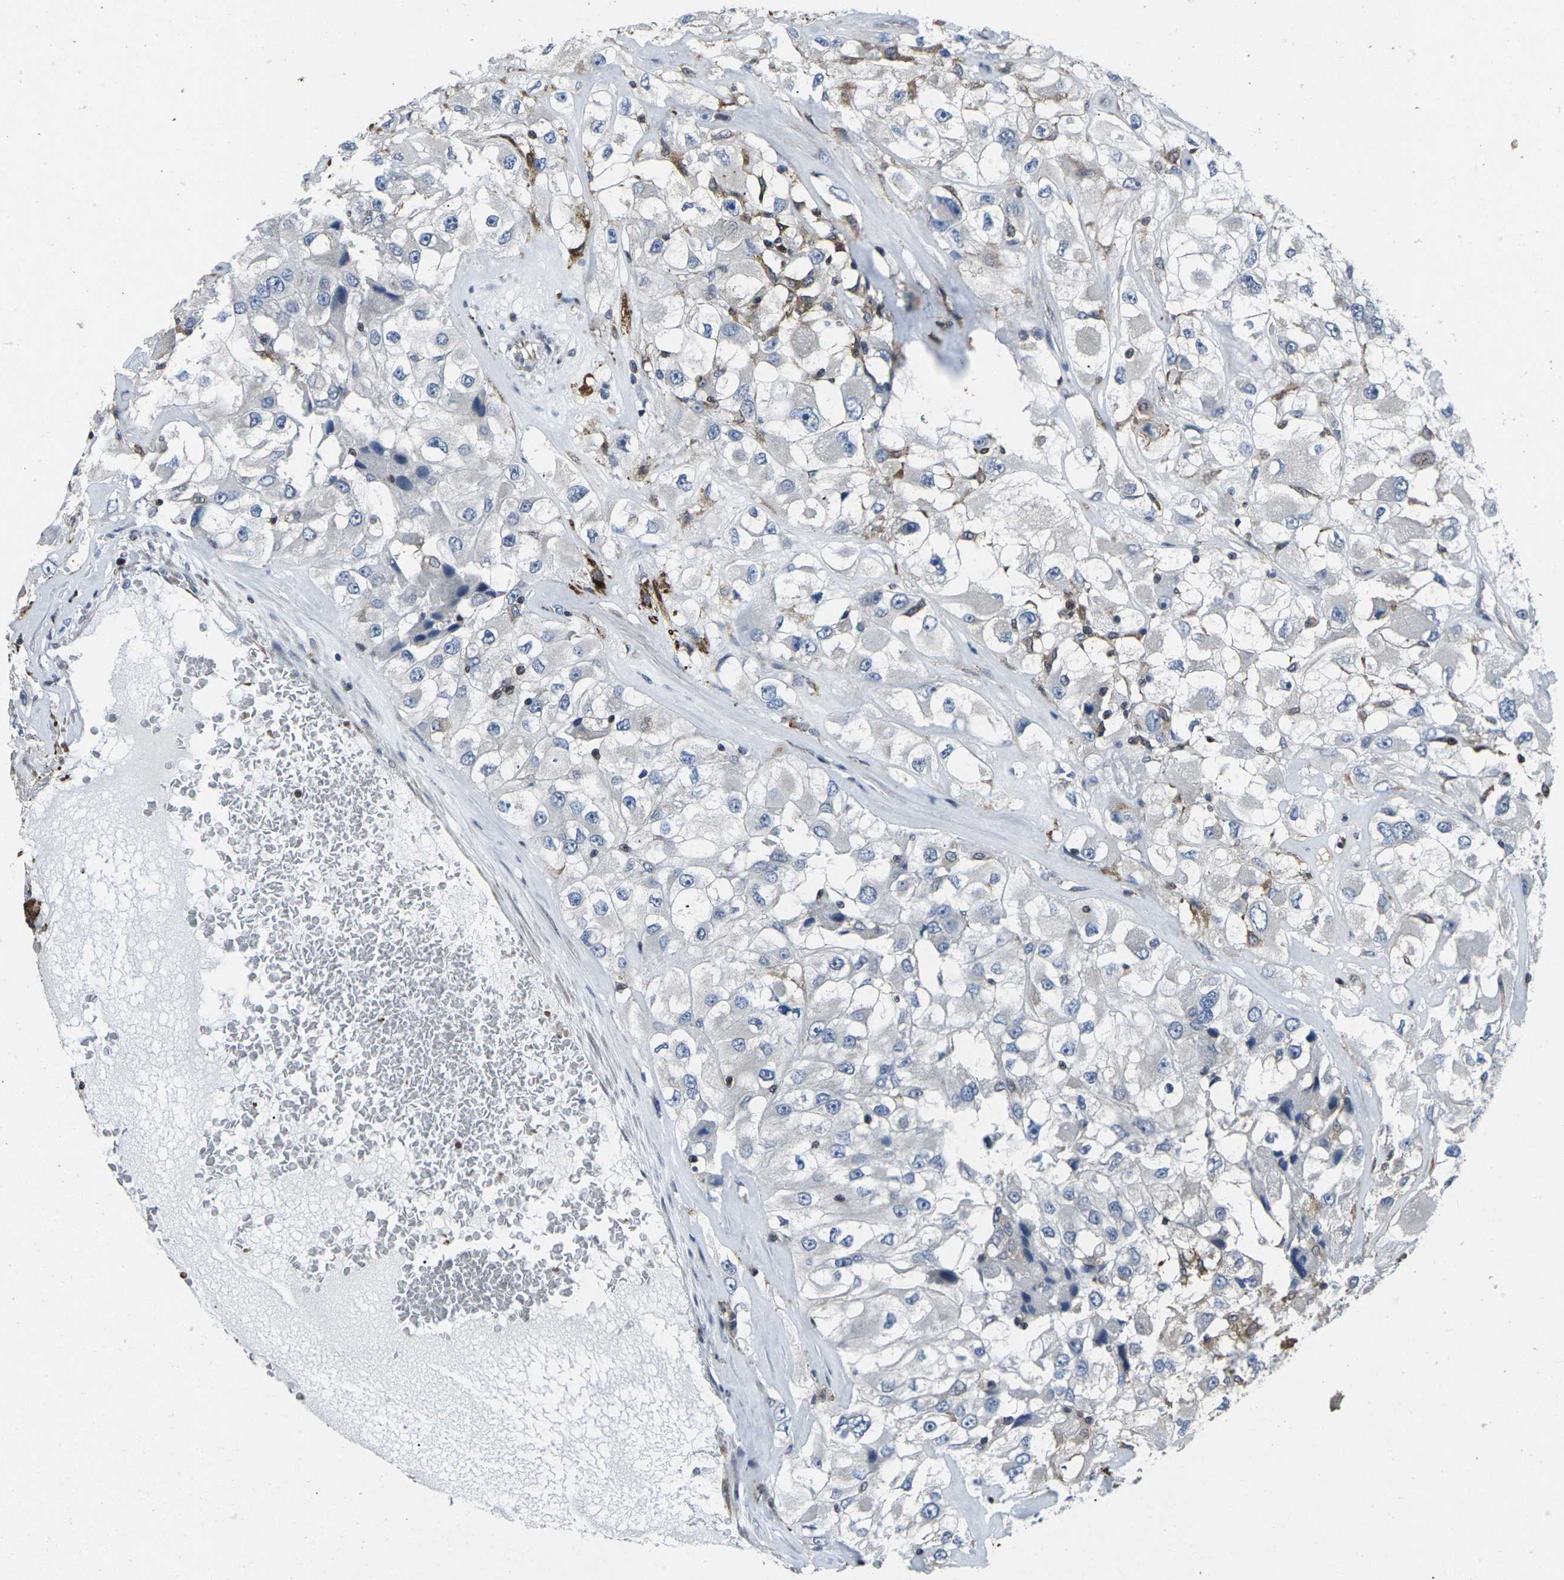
{"staining": {"intensity": "moderate", "quantity": "<25%", "location": "cytoplasmic/membranous"}, "tissue": "renal cancer", "cell_type": "Tumor cells", "image_type": "cancer", "snomed": [{"axis": "morphology", "description": "Adenocarcinoma, NOS"}, {"axis": "topography", "description": "Kidney"}], "caption": "Moderate cytoplasmic/membranous staining for a protein is present in about <25% of tumor cells of renal cancer (adenocarcinoma) using immunohistochemistry.", "gene": "STAT4", "patient": {"sex": "female", "age": 52}}